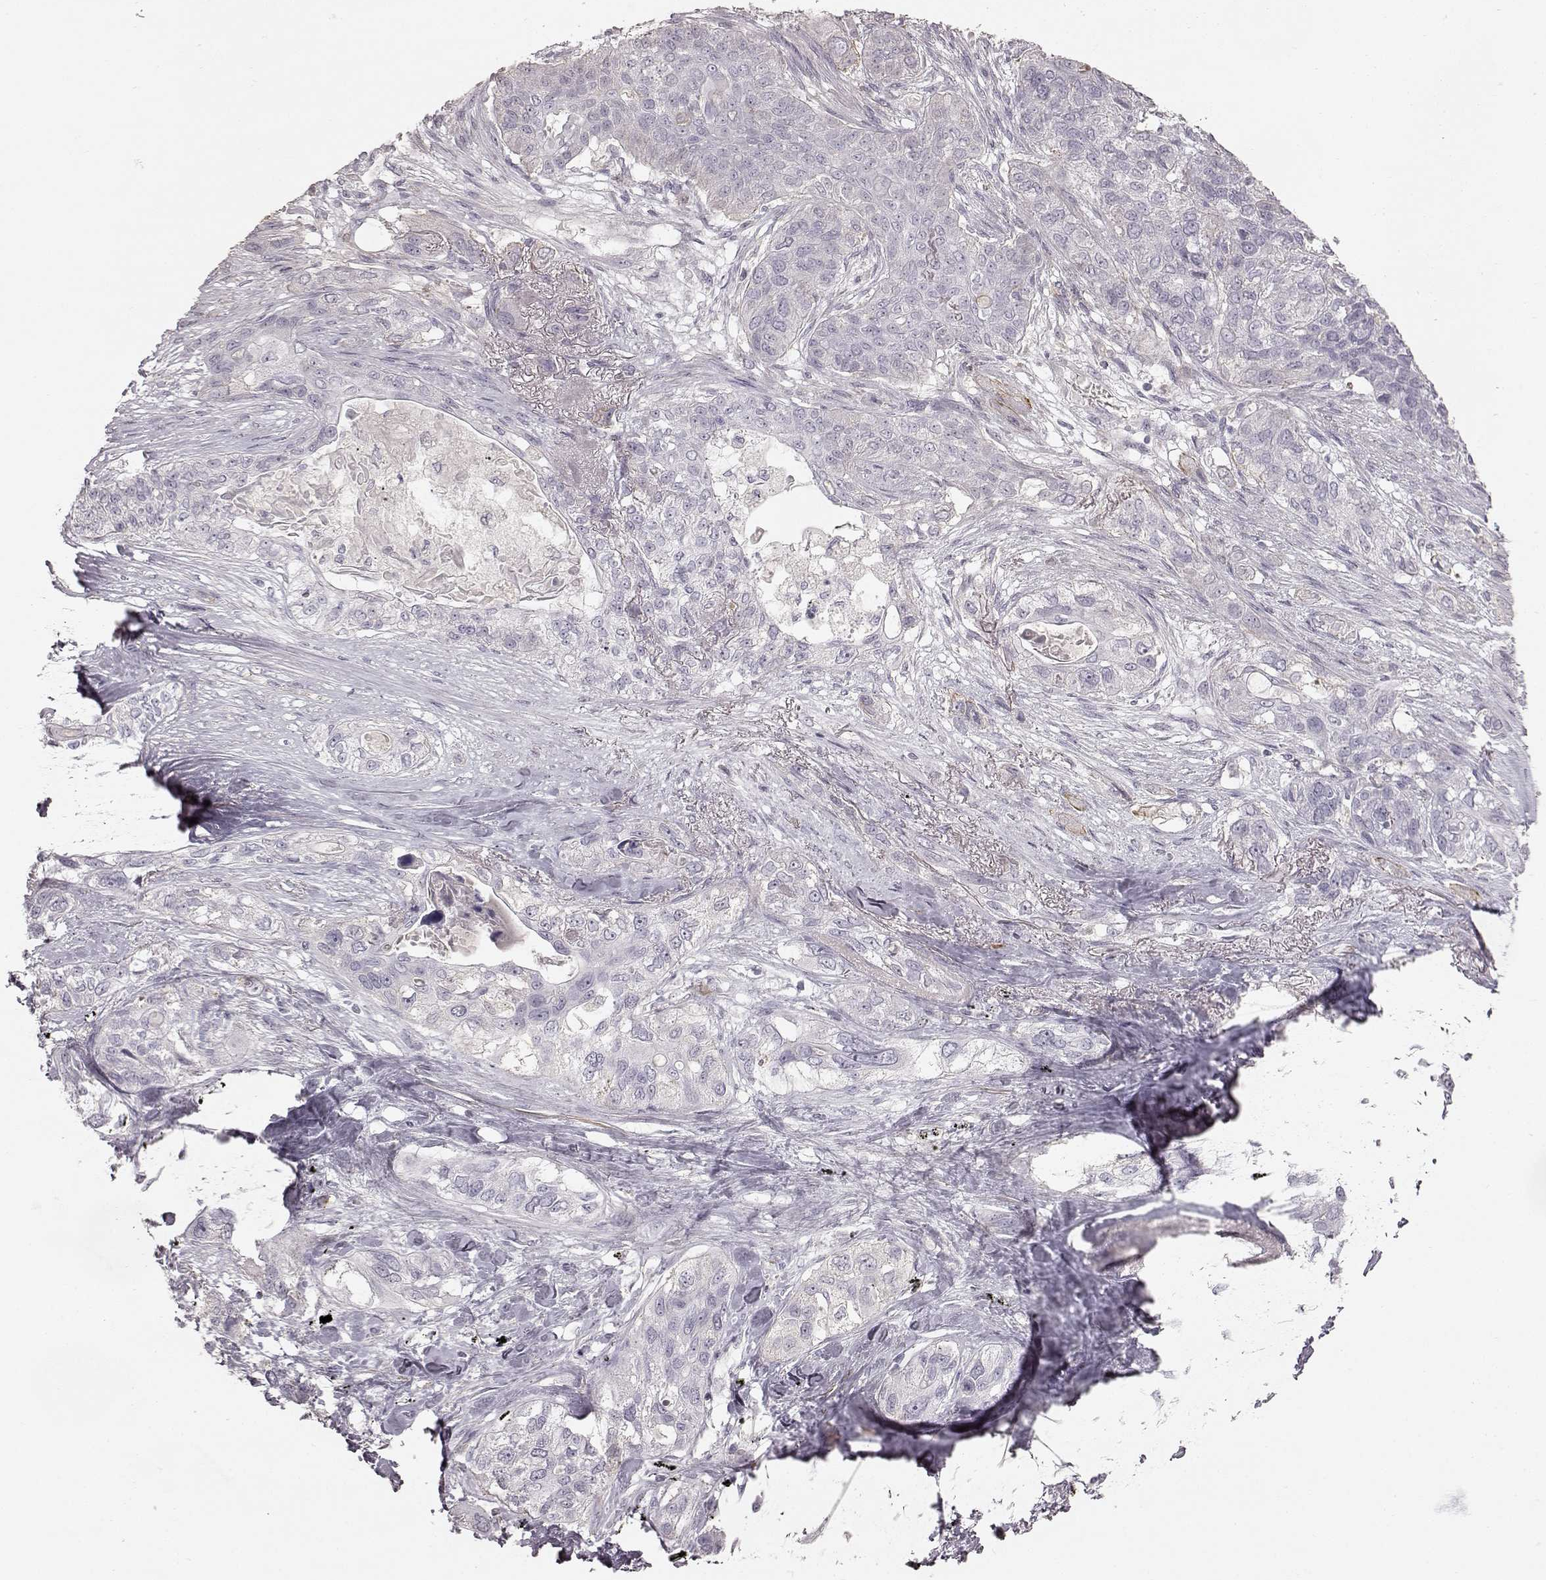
{"staining": {"intensity": "negative", "quantity": "none", "location": "none"}, "tissue": "lung cancer", "cell_type": "Tumor cells", "image_type": "cancer", "snomed": [{"axis": "morphology", "description": "Squamous cell carcinoma, NOS"}, {"axis": "topography", "description": "Lung"}], "caption": "Immunohistochemical staining of human lung cancer (squamous cell carcinoma) demonstrates no significant staining in tumor cells.", "gene": "PRLHR", "patient": {"sex": "female", "age": 70}}